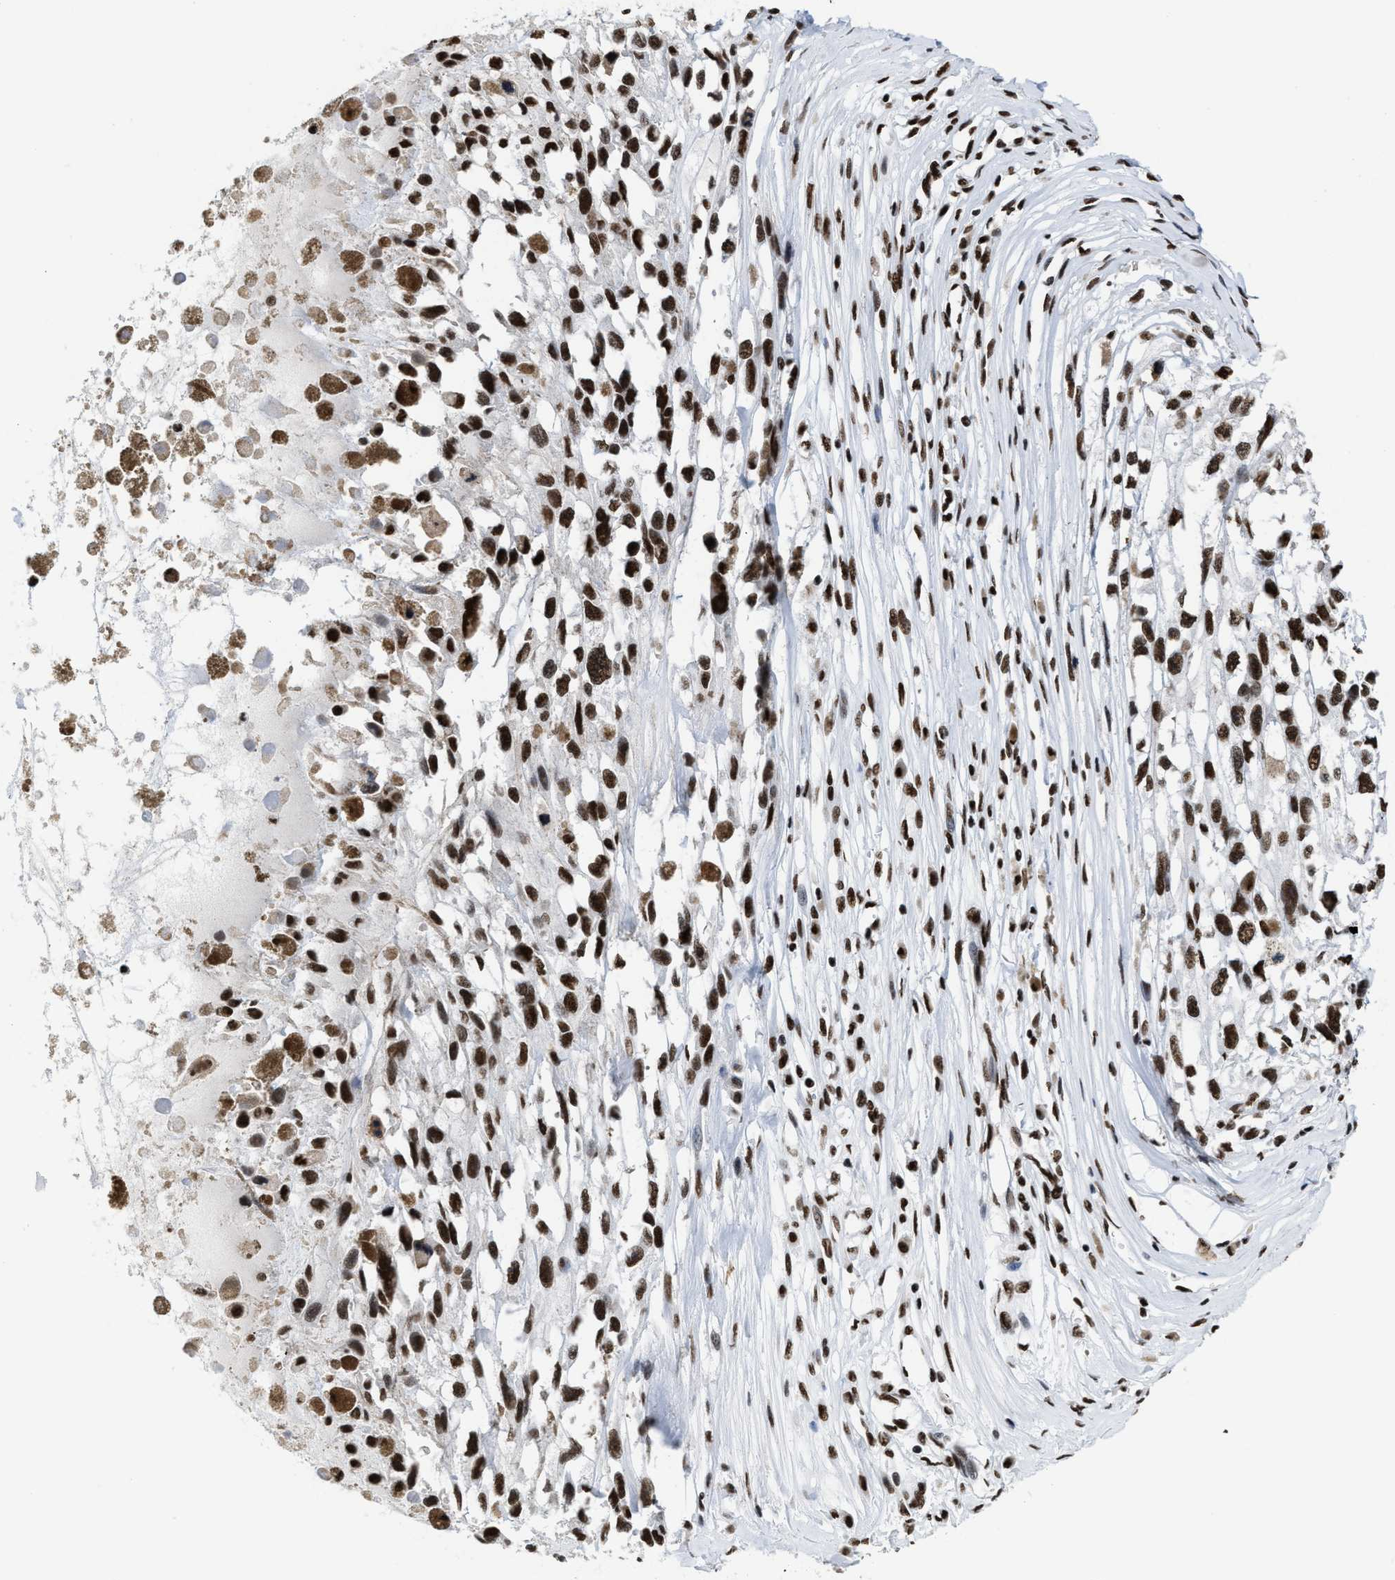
{"staining": {"intensity": "strong", "quantity": ">75%", "location": "nuclear"}, "tissue": "melanoma", "cell_type": "Tumor cells", "image_type": "cancer", "snomed": [{"axis": "morphology", "description": "Malignant melanoma, Metastatic site"}, {"axis": "topography", "description": "Lymph node"}], "caption": "High-power microscopy captured an immunohistochemistry (IHC) micrograph of melanoma, revealing strong nuclear staining in approximately >75% of tumor cells. Nuclei are stained in blue.", "gene": "SMARCC2", "patient": {"sex": "male", "age": 59}}